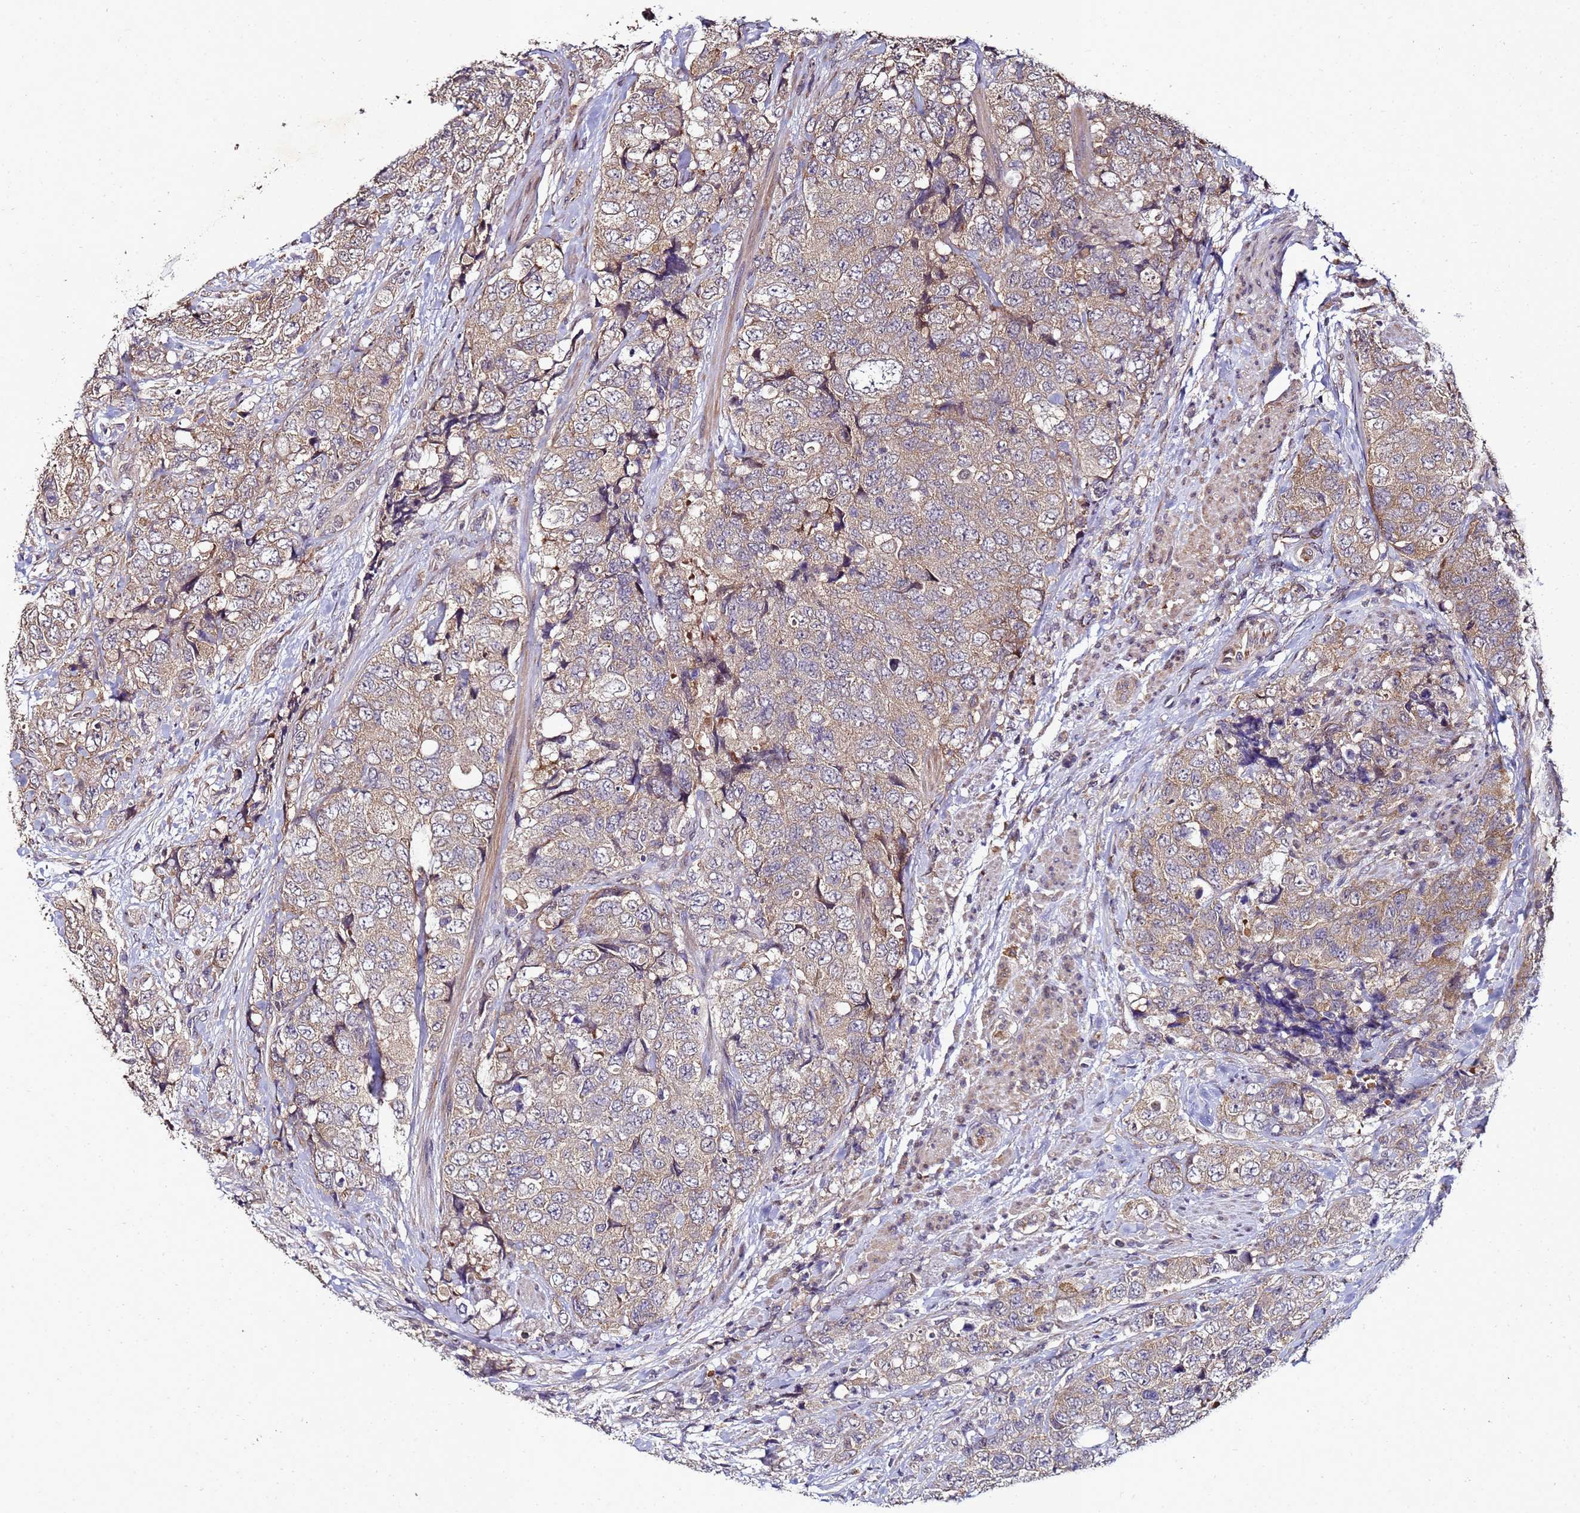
{"staining": {"intensity": "weak", "quantity": "25%-75%", "location": "cytoplasmic/membranous"}, "tissue": "urothelial cancer", "cell_type": "Tumor cells", "image_type": "cancer", "snomed": [{"axis": "morphology", "description": "Urothelial carcinoma, High grade"}, {"axis": "topography", "description": "Urinary bladder"}], "caption": "DAB (3,3'-diaminobenzidine) immunohistochemical staining of urothelial cancer shows weak cytoplasmic/membranous protein staining in approximately 25%-75% of tumor cells.", "gene": "ANKRD17", "patient": {"sex": "female", "age": 78}}